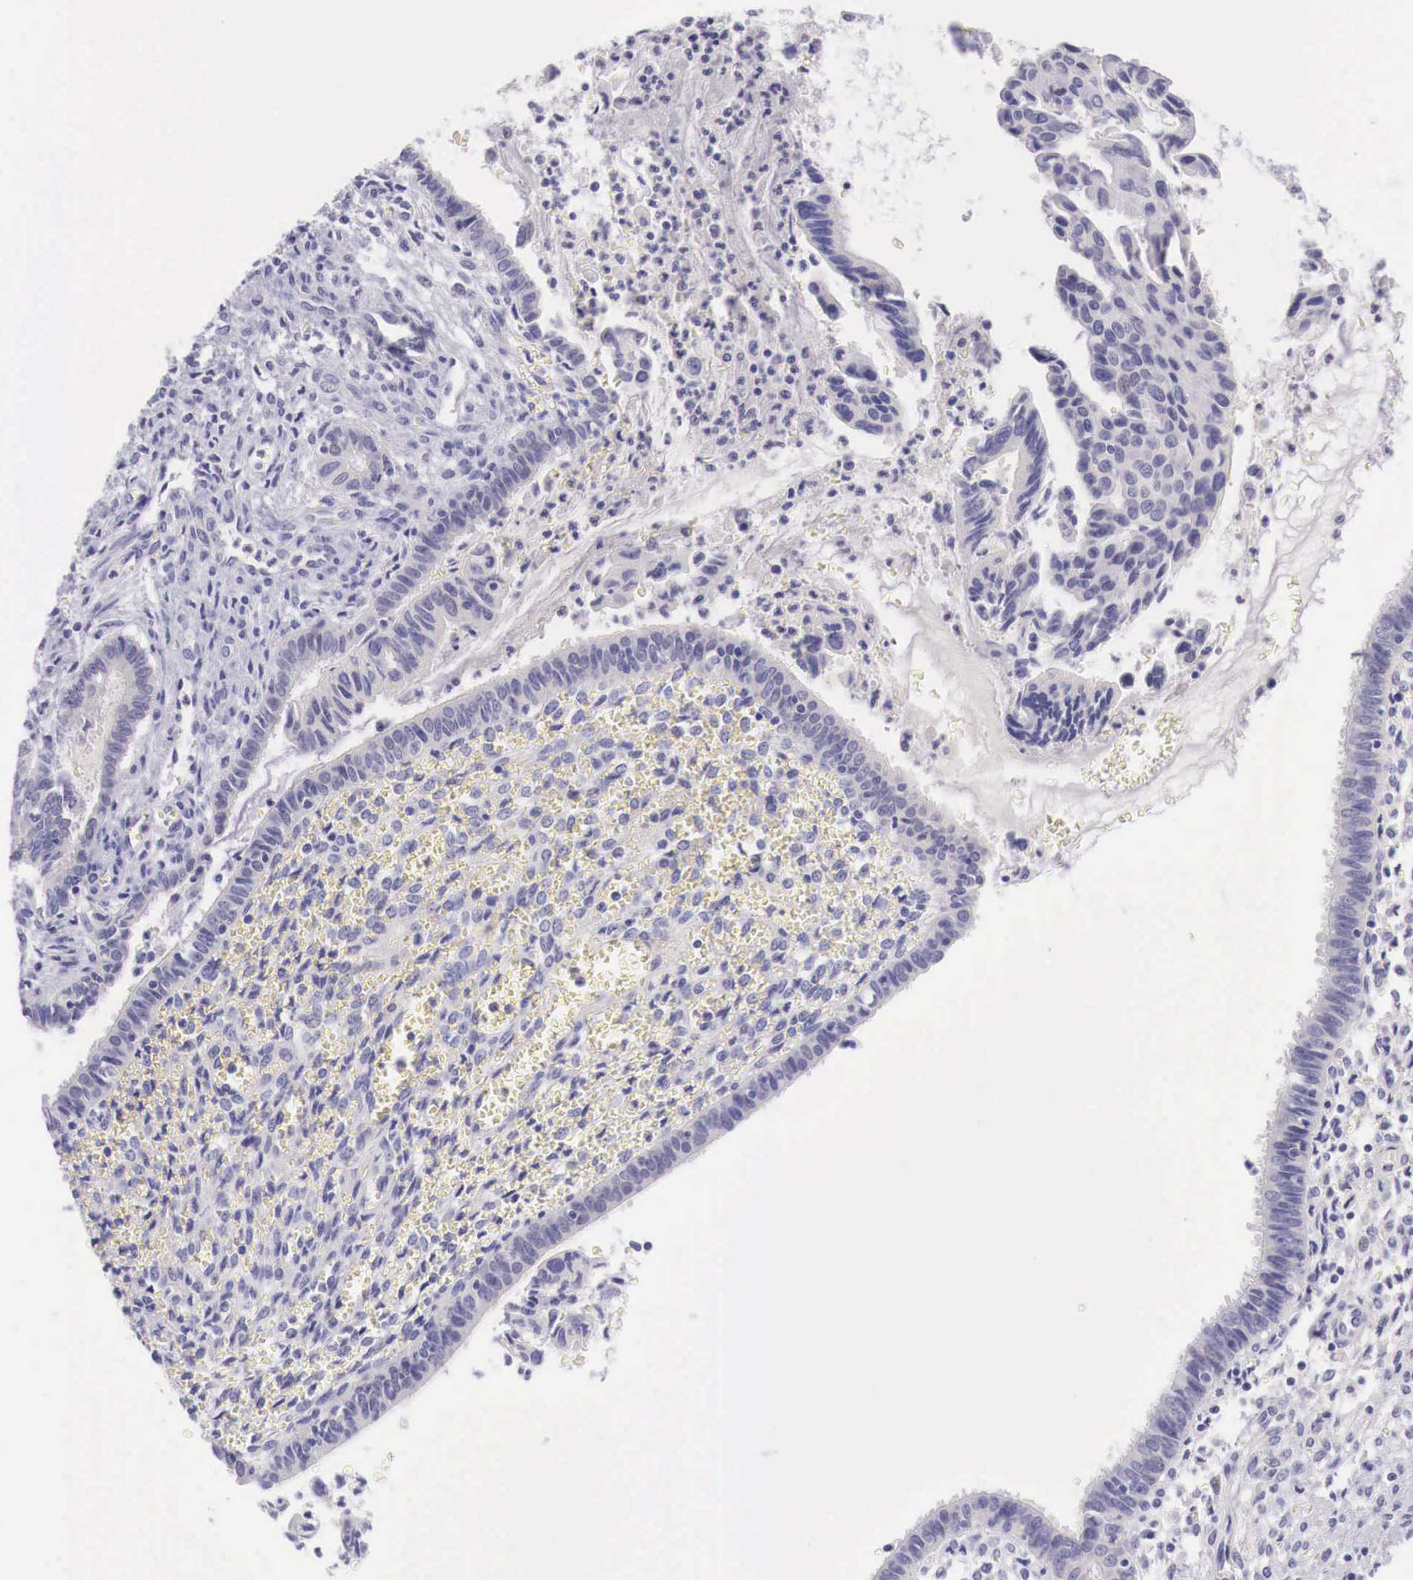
{"staining": {"intensity": "negative", "quantity": "none", "location": "none"}, "tissue": "cervical cancer", "cell_type": "Tumor cells", "image_type": "cancer", "snomed": [{"axis": "morphology", "description": "Normal tissue, NOS"}, {"axis": "morphology", "description": "Adenocarcinoma, NOS"}, {"axis": "topography", "description": "Cervix"}], "caption": "Tumor cells are negative for brown protein staining in cervical cancer. Brightfield microscopy of immunohistochemistry (IHC) stained with DAB (brown) and hematoxylin (blue), captured at high magnification.", "gene": "BCL6", "patient": {"sex": "female", "age": 34}}